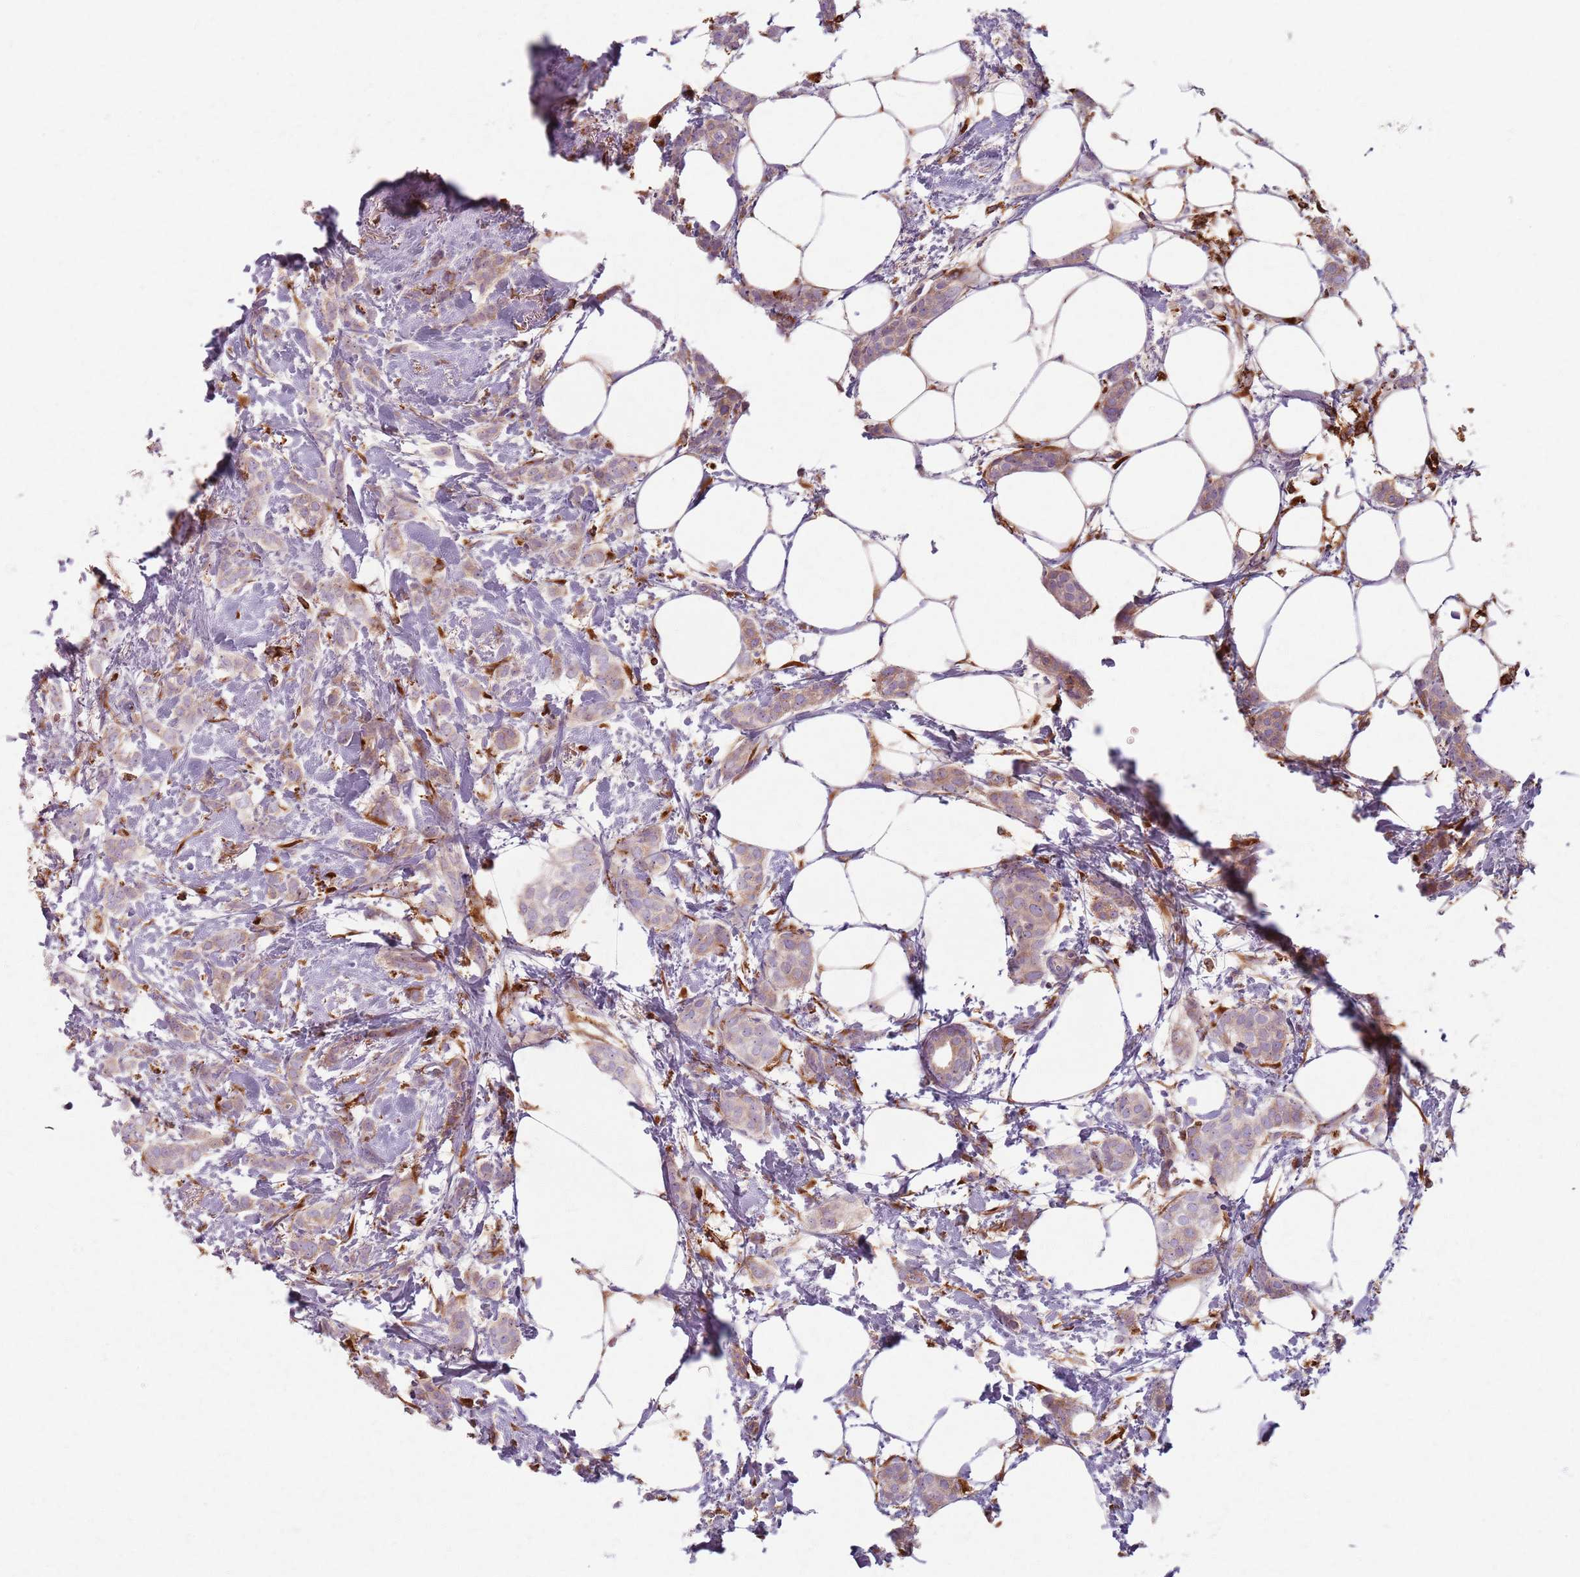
{"staining": {"intensity": "weak", "quantity": "25%-75%", "location": "cytoplasmic/membranous"}, "tissue": "breast cancer", "cell_type": "Tumor cells", "image_type": "cancer", "snomed": [{"axis": "morphology", "description": "Duct carcinoma"}, {"axis": "topography", "description": "Breast"}], "caption": "A histopathology image of breast cancer stained for a protein shows weak cytoplasmic/membranous brown staining in tumor cells. The staining is performed using DAB (3,3'-diaminobenzidine) brown chromogen to label protein expression. The nuclei are counter-stained blue using hematoxylin.", "gene": "COLGALT1", "patient": {"sex": "female", "age": 72}}